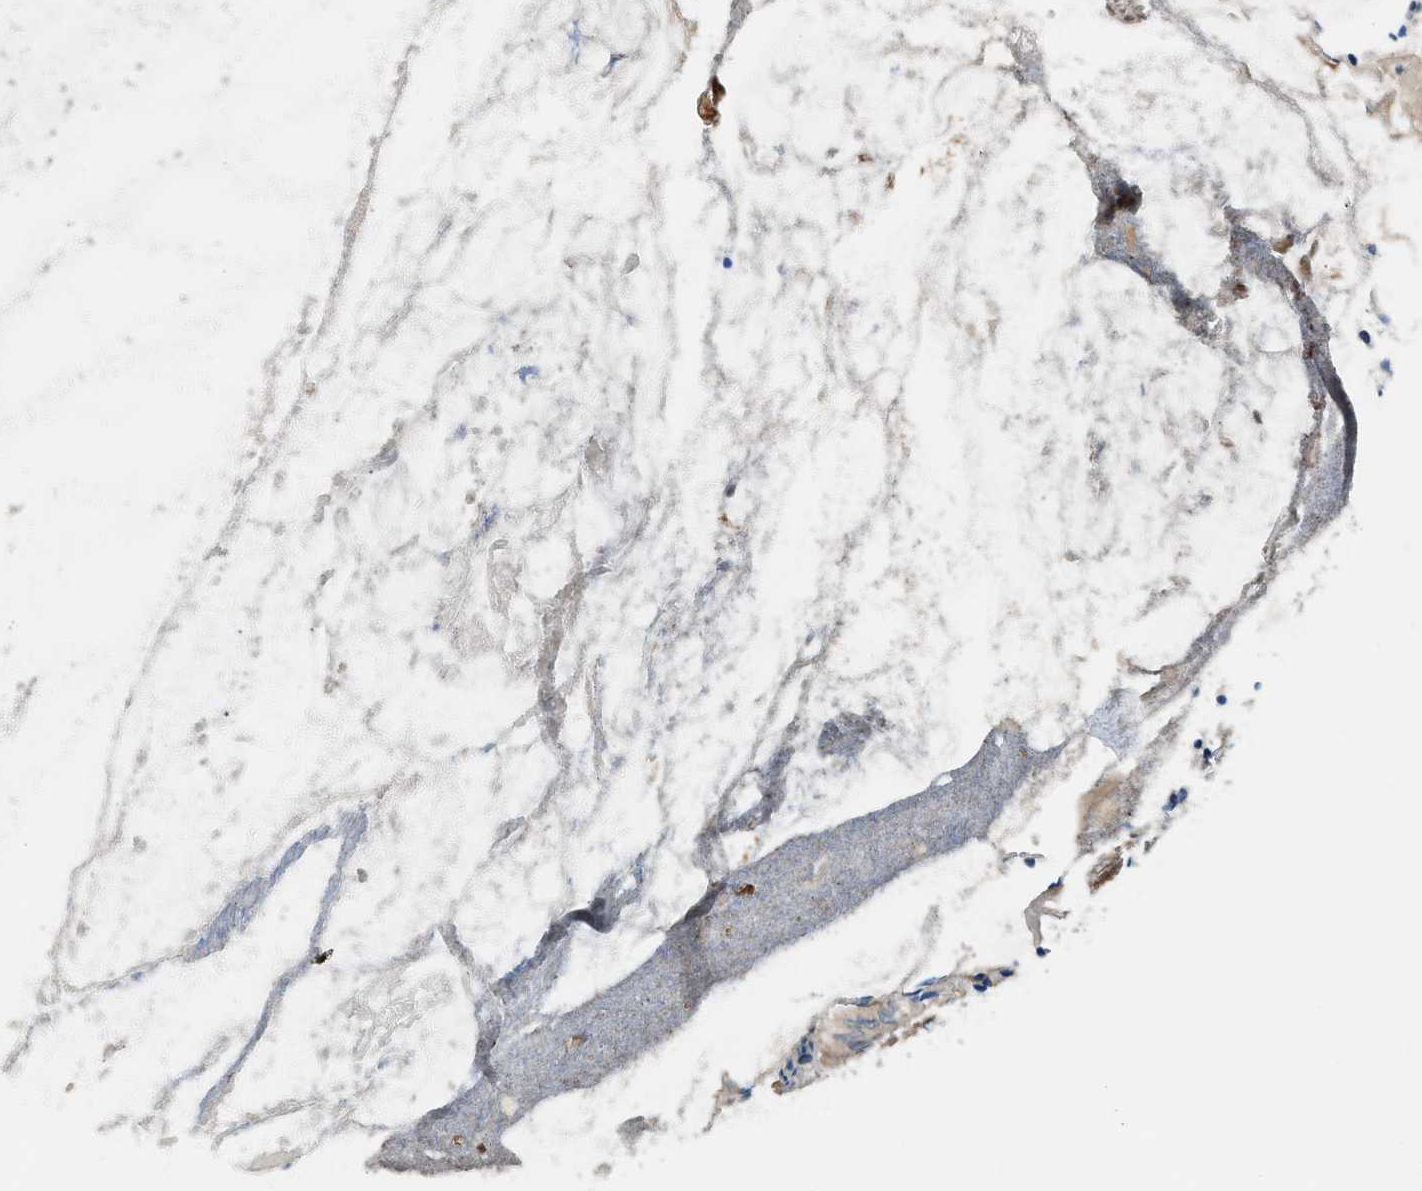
{"staining": {"intensity": "moderate", "quantity": "25%-75%", "location": "cytoplasmic/membranous"}, "tissue": "appendix", "cell_type": "Glandular cells", "image_type": "normal", "snomed": [{"axis": "morphology", "description": "Normal tissue, NOS"}, {"axis": "topography", "description": "Appendix"}], "caption": "This image displays IHC staining of normal human appendix, with medium moderate cytoplasmic/membranous staining in approximately 25%-75% of glandular cells.", "gene": "ACP1", "patient": {"sex": "female", "age": 77}}